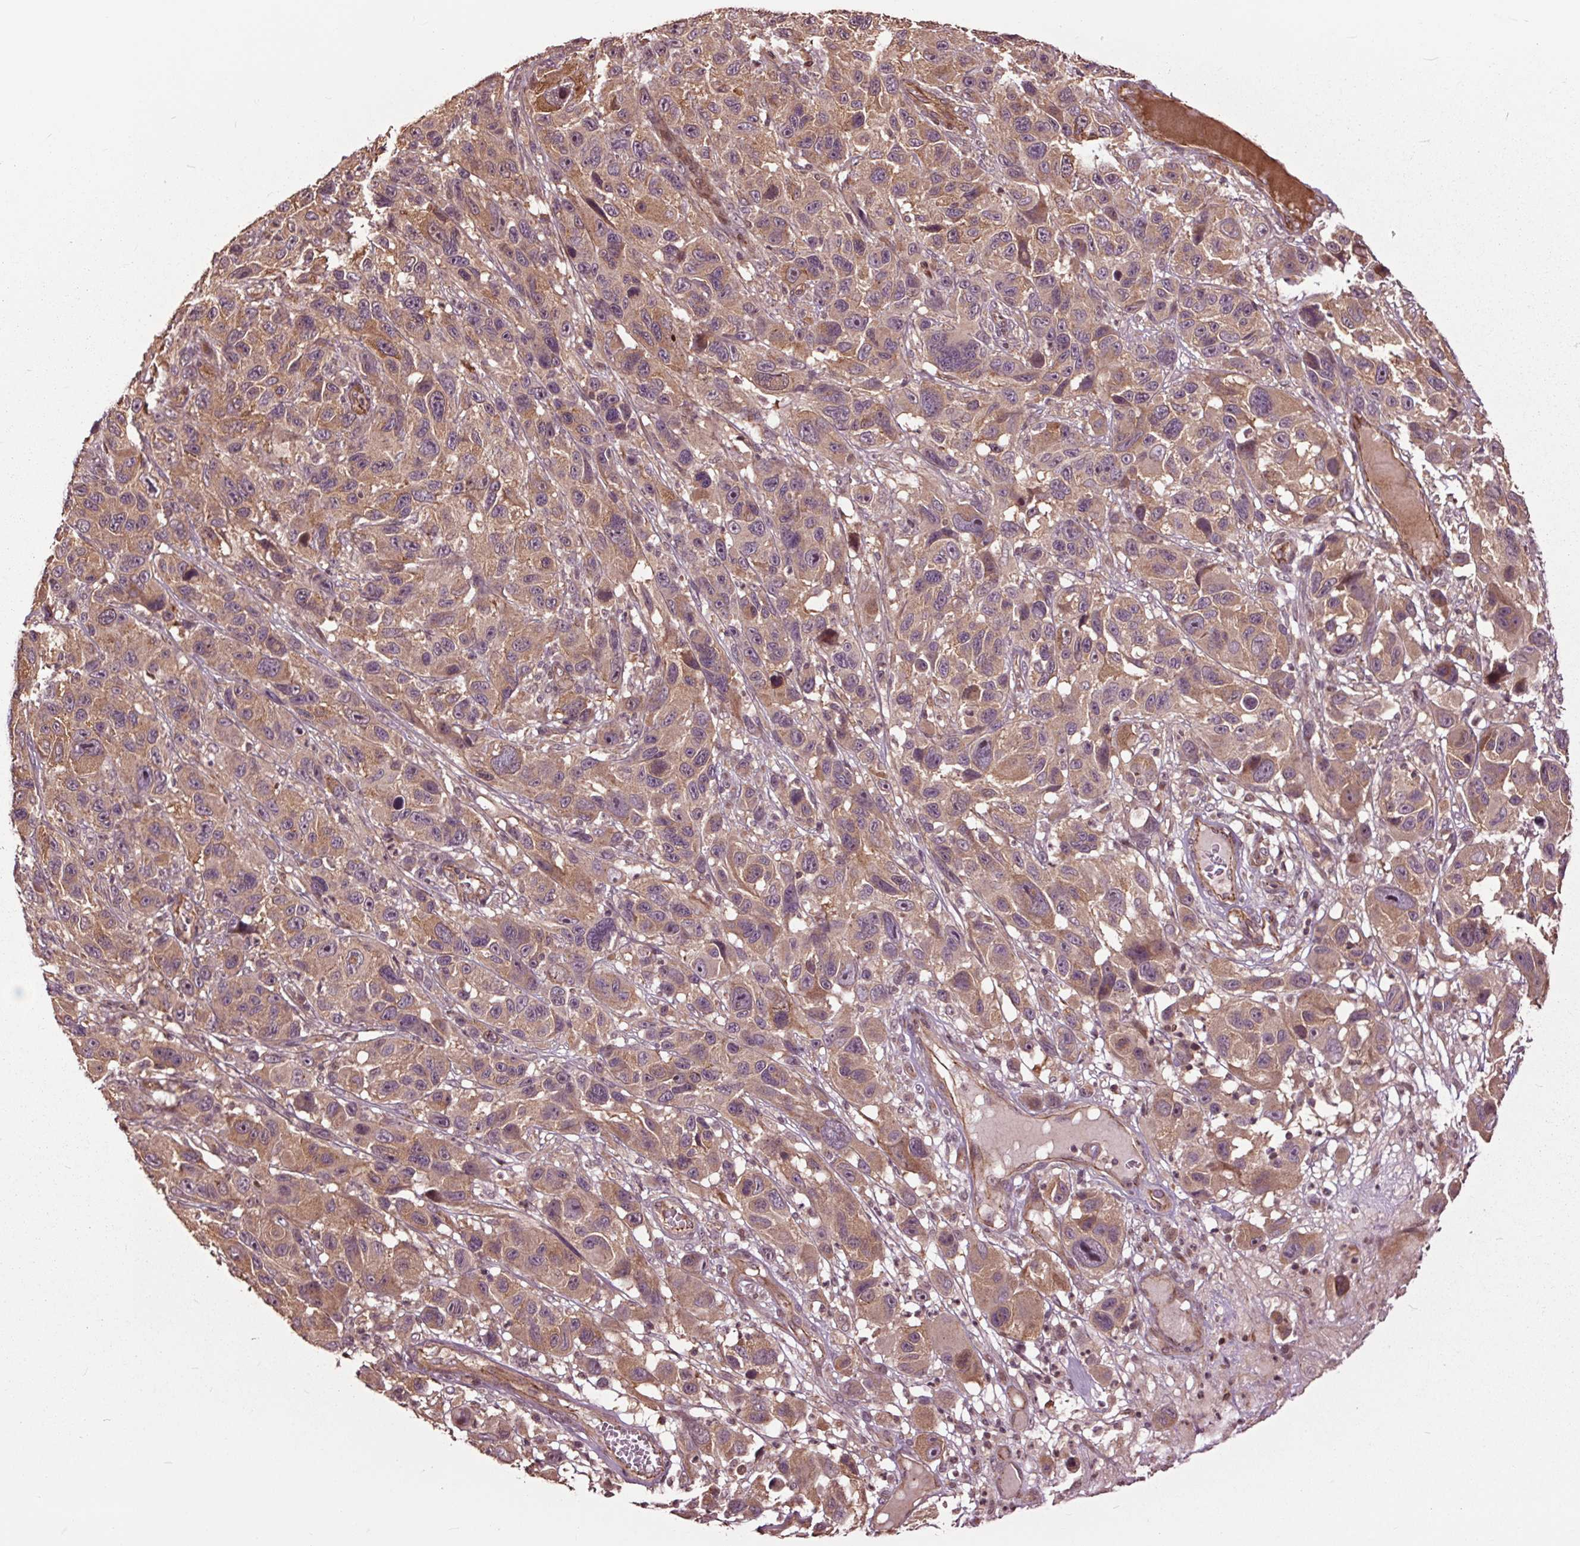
{"staining": {"intensity": "weak", "quantity": ">75%", "location": "cytoplasmic/membranous"}, "tissue": "melanoma", "cell_type": "Tumor cells", "image_type": "cancer", "snomed": [{"axis": "morphology", "description": "Malignant melanoma, NOS"}, {"axis": "topography", "description": "Skin"}], "caption": "The image exhibits staining of malignant melanoma, revealing weak cytoplasmic/membranous protein positivity (brown color) within tumor cells. The staining is performed using DAB (3,3'-diaminobenzidine) brown chromogen to label protein expression. The nuclei are counter-stained blue using hematoxylin.", "gene": "CEP95", "patient": {"sex": "male", "age": 53}}